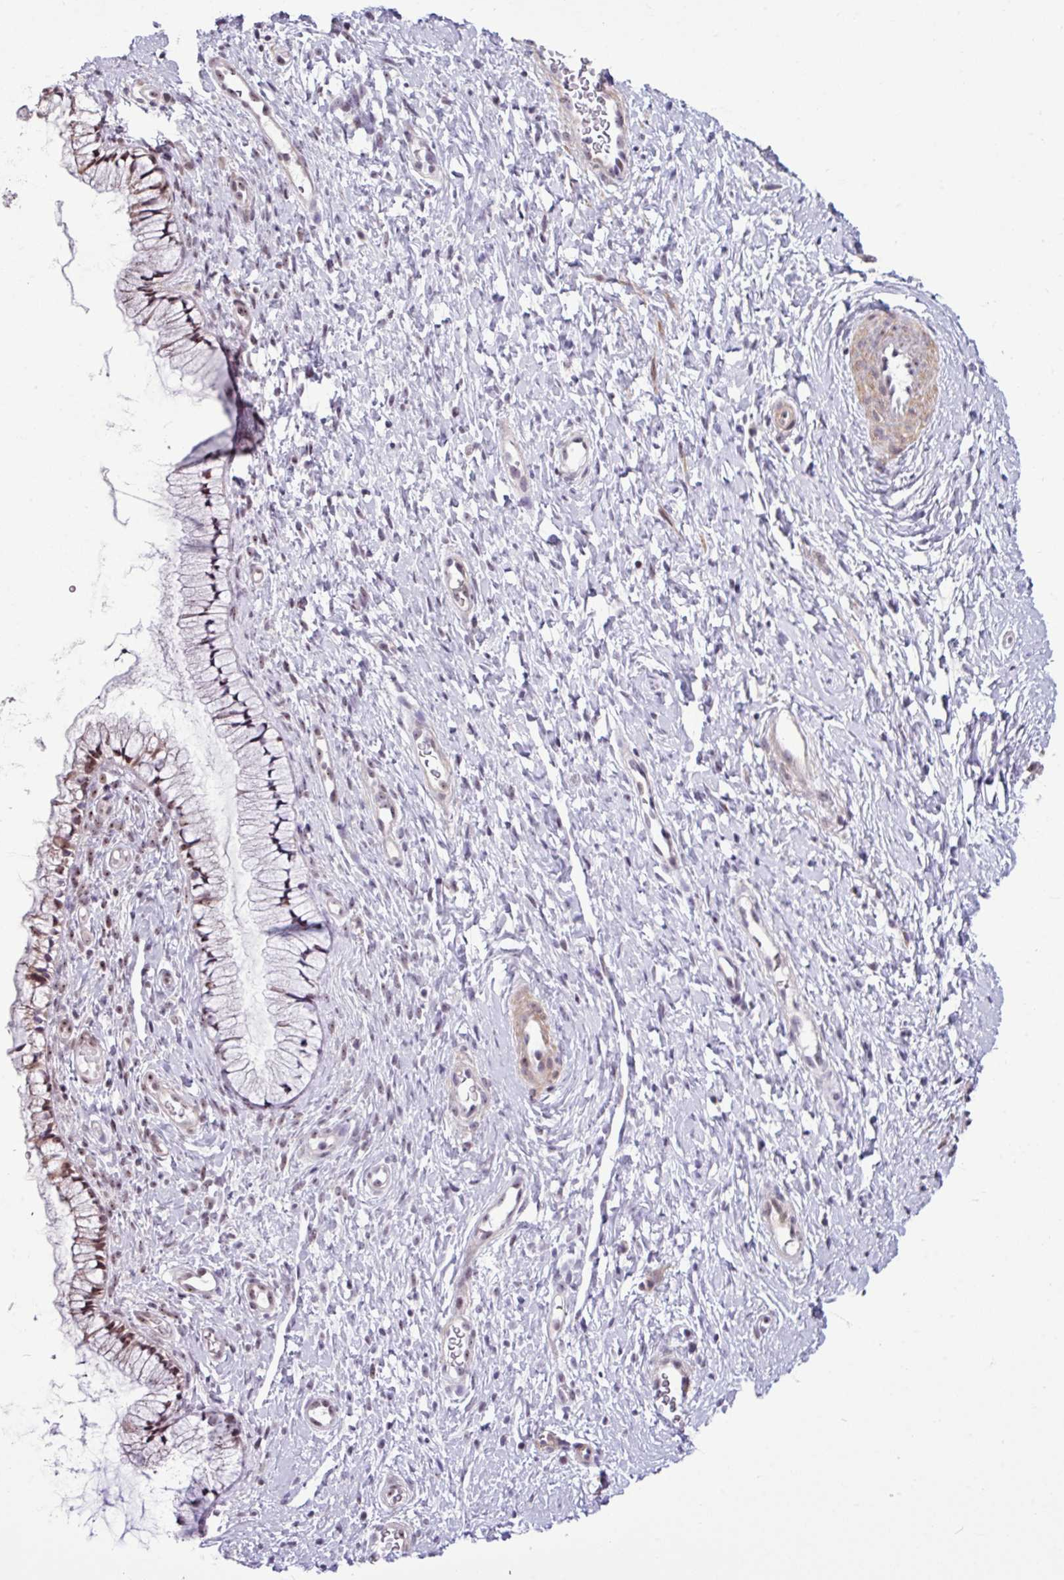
{"staining": {"intensity": "moderate", "quantity": "25%-75%", "location": "cytoplasmic/membranous,nuclear"}, "tissue": "cervix", "cell_type": "Glandular cells", "image_type": "normal", "snomed": [{"axis": "morphology", "description": "Normal tissue, NOS"}, {"axis": "topography", "description": "Cervix"}], "caption": "Immunohistochemical staining of normal human cervix exhibits medium levels of moderate cytoplasmic/membranous,nuclear expression in about 25%-75% of glandular cells. The staining is performed using DAB (3,3'-diaminobenzidine) brown chromogen to label protein expression. The nuclei are counter-stained blue using hematoxylin.", "gene": "UTP18", "patient": {"sex": "female", "age": 36}}